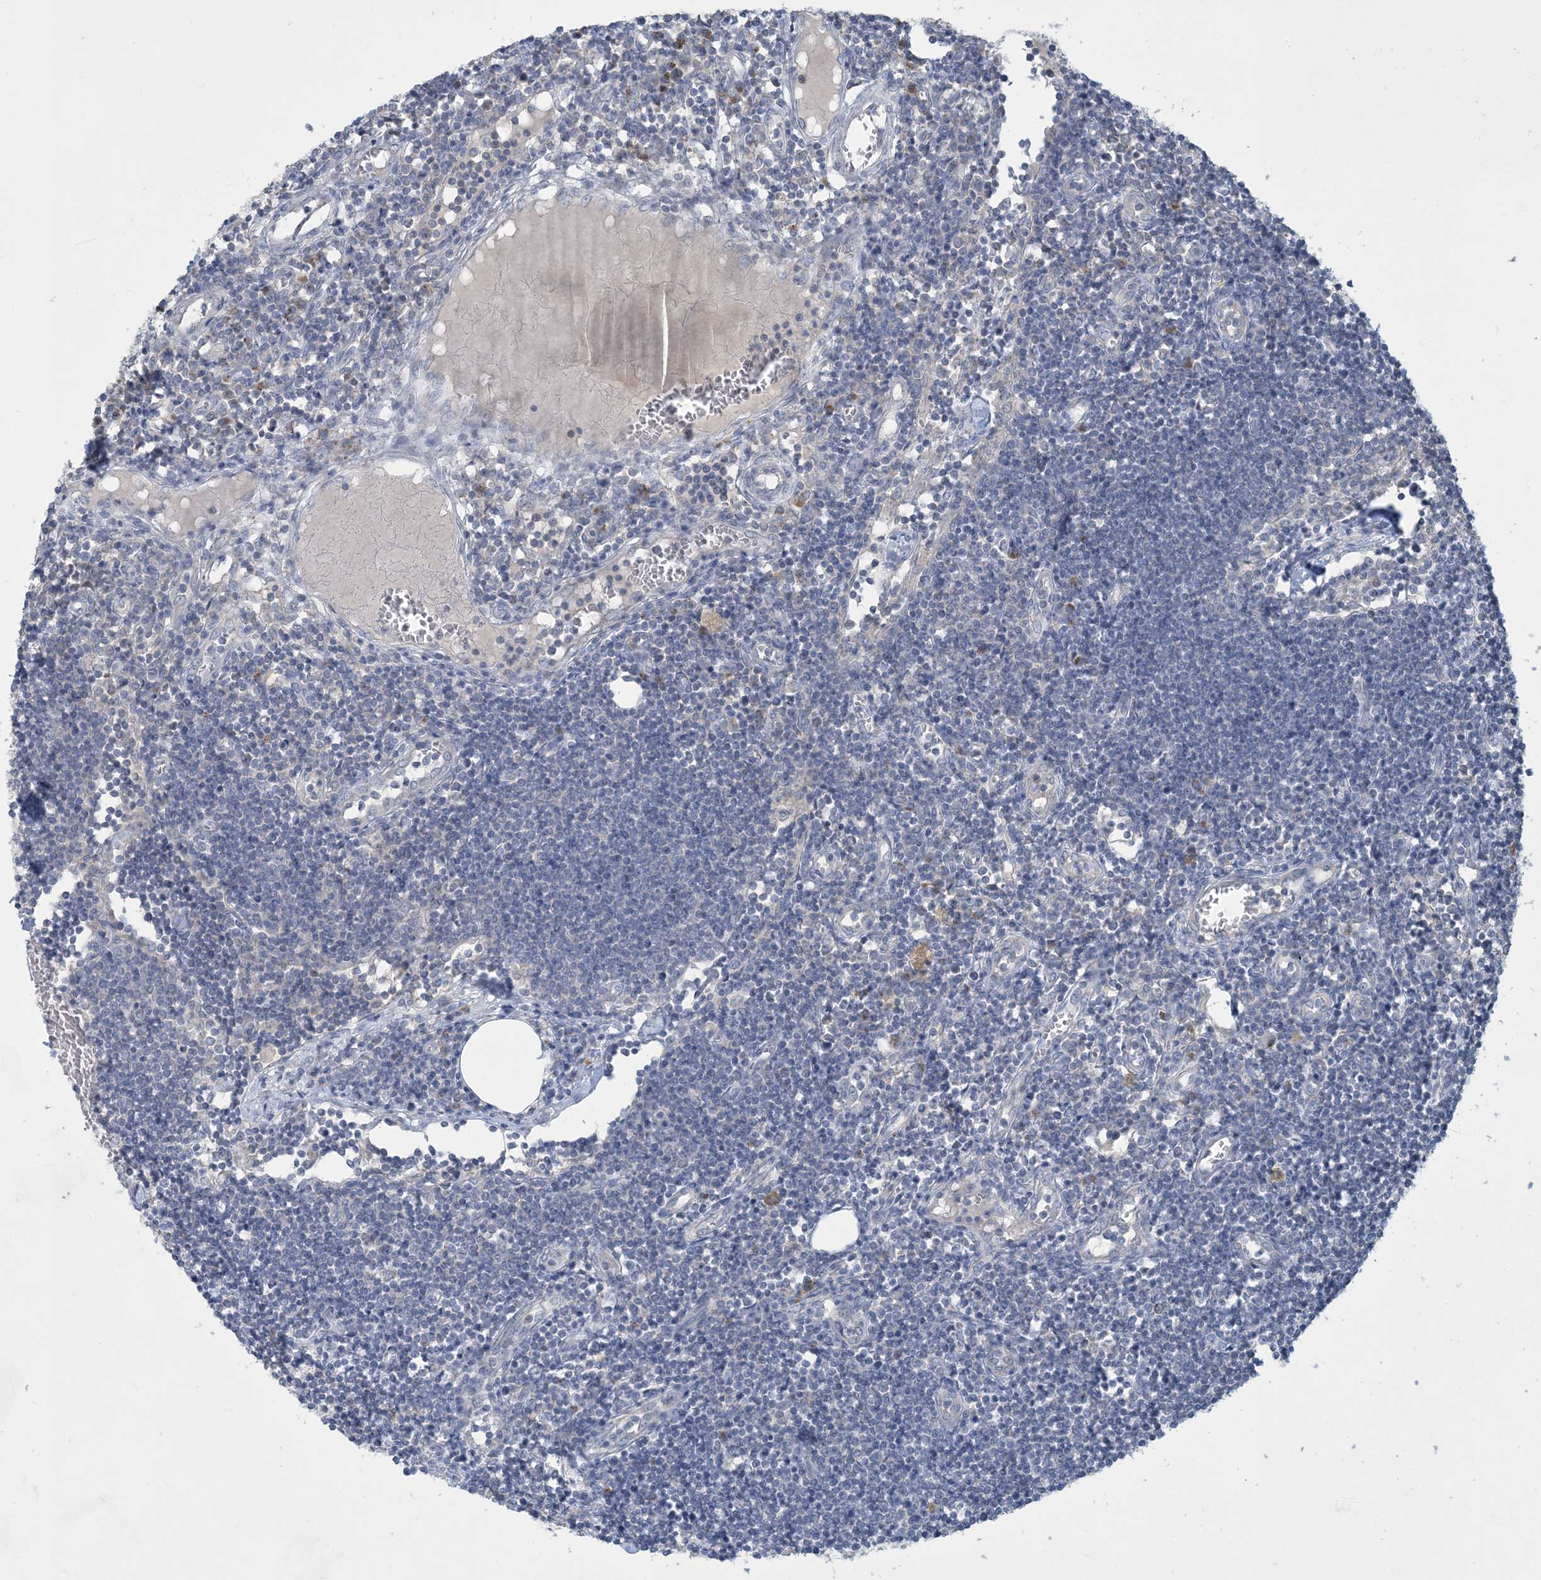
{"staining": {"intensity": "negative", "quantity": "none", "location": "none"}, "tissue": "lymph node", "cell_type": "Germinal center cells", "image_type": "normal", "snomed": [{"axis": "morphology", "description": "Normal tissue, NOS"}, {"axis": "morphology", "description": "Malignant melanoma, Metastatic site"}, {"axis": "topography", "description": "Lymph node"}], "caption": "This is an immunohistochemistry (IHC) micrograph of benign lymph node. There is no positivity in germinal center cells.", "gene": "CCDC14", "patient": {"sex": "male", "age": 41}}